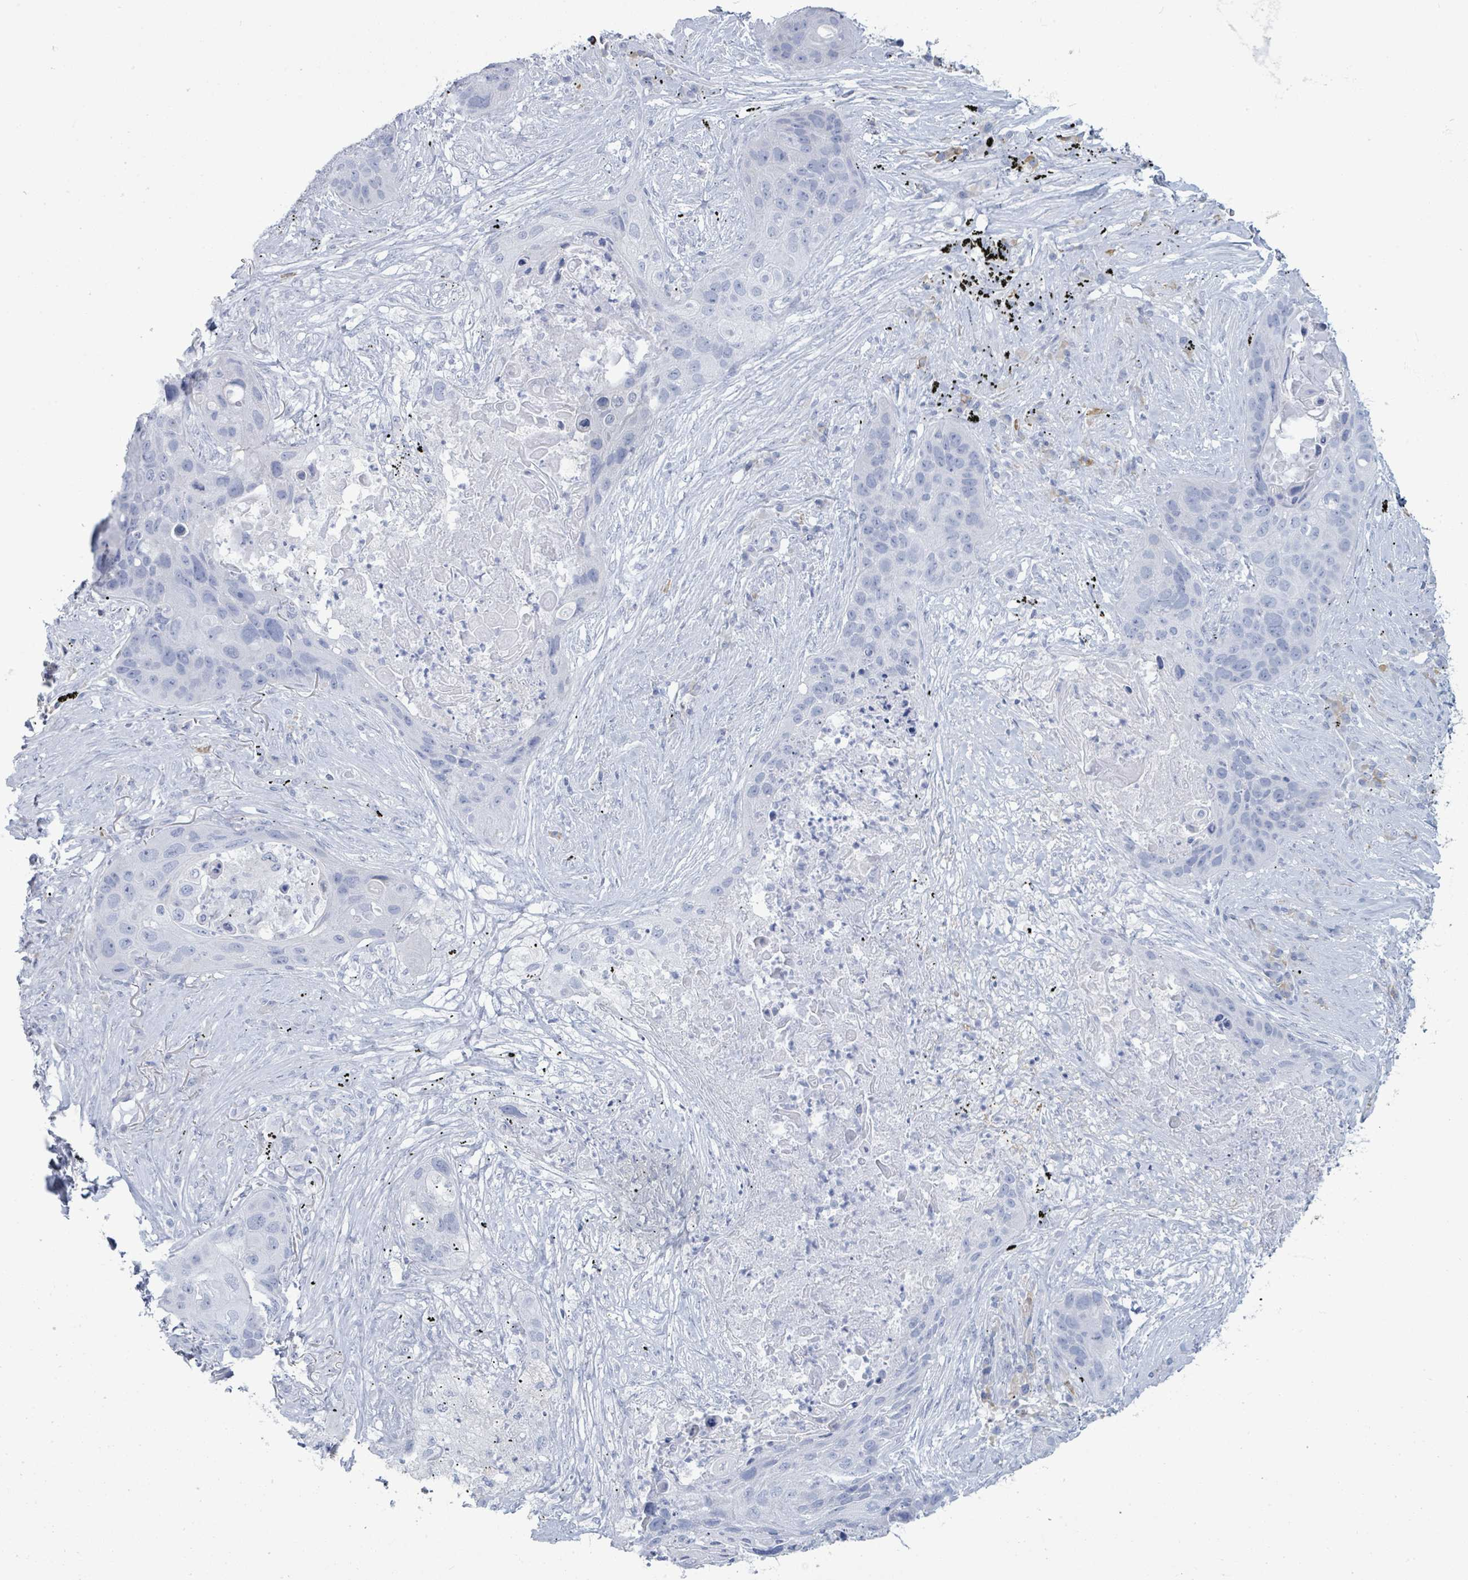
{"staining": {"intensity": "negative", "quantity": "none", "location": "none"}, "tissue": "lung cancer", "cell_type": "Tumor cells", "image_type": "cancer", "snomed": [{"axis": "morphology", "description": "Squamous cell carcinoma, NOS"}, {"axis": "topography", "description": "Lung"}], "caption": "Immunohistochemical staining of lung cancer shows no significant expression in tumor cells.", "gene": "PGA3", "patient": {"sex": "female", "age": 63}}